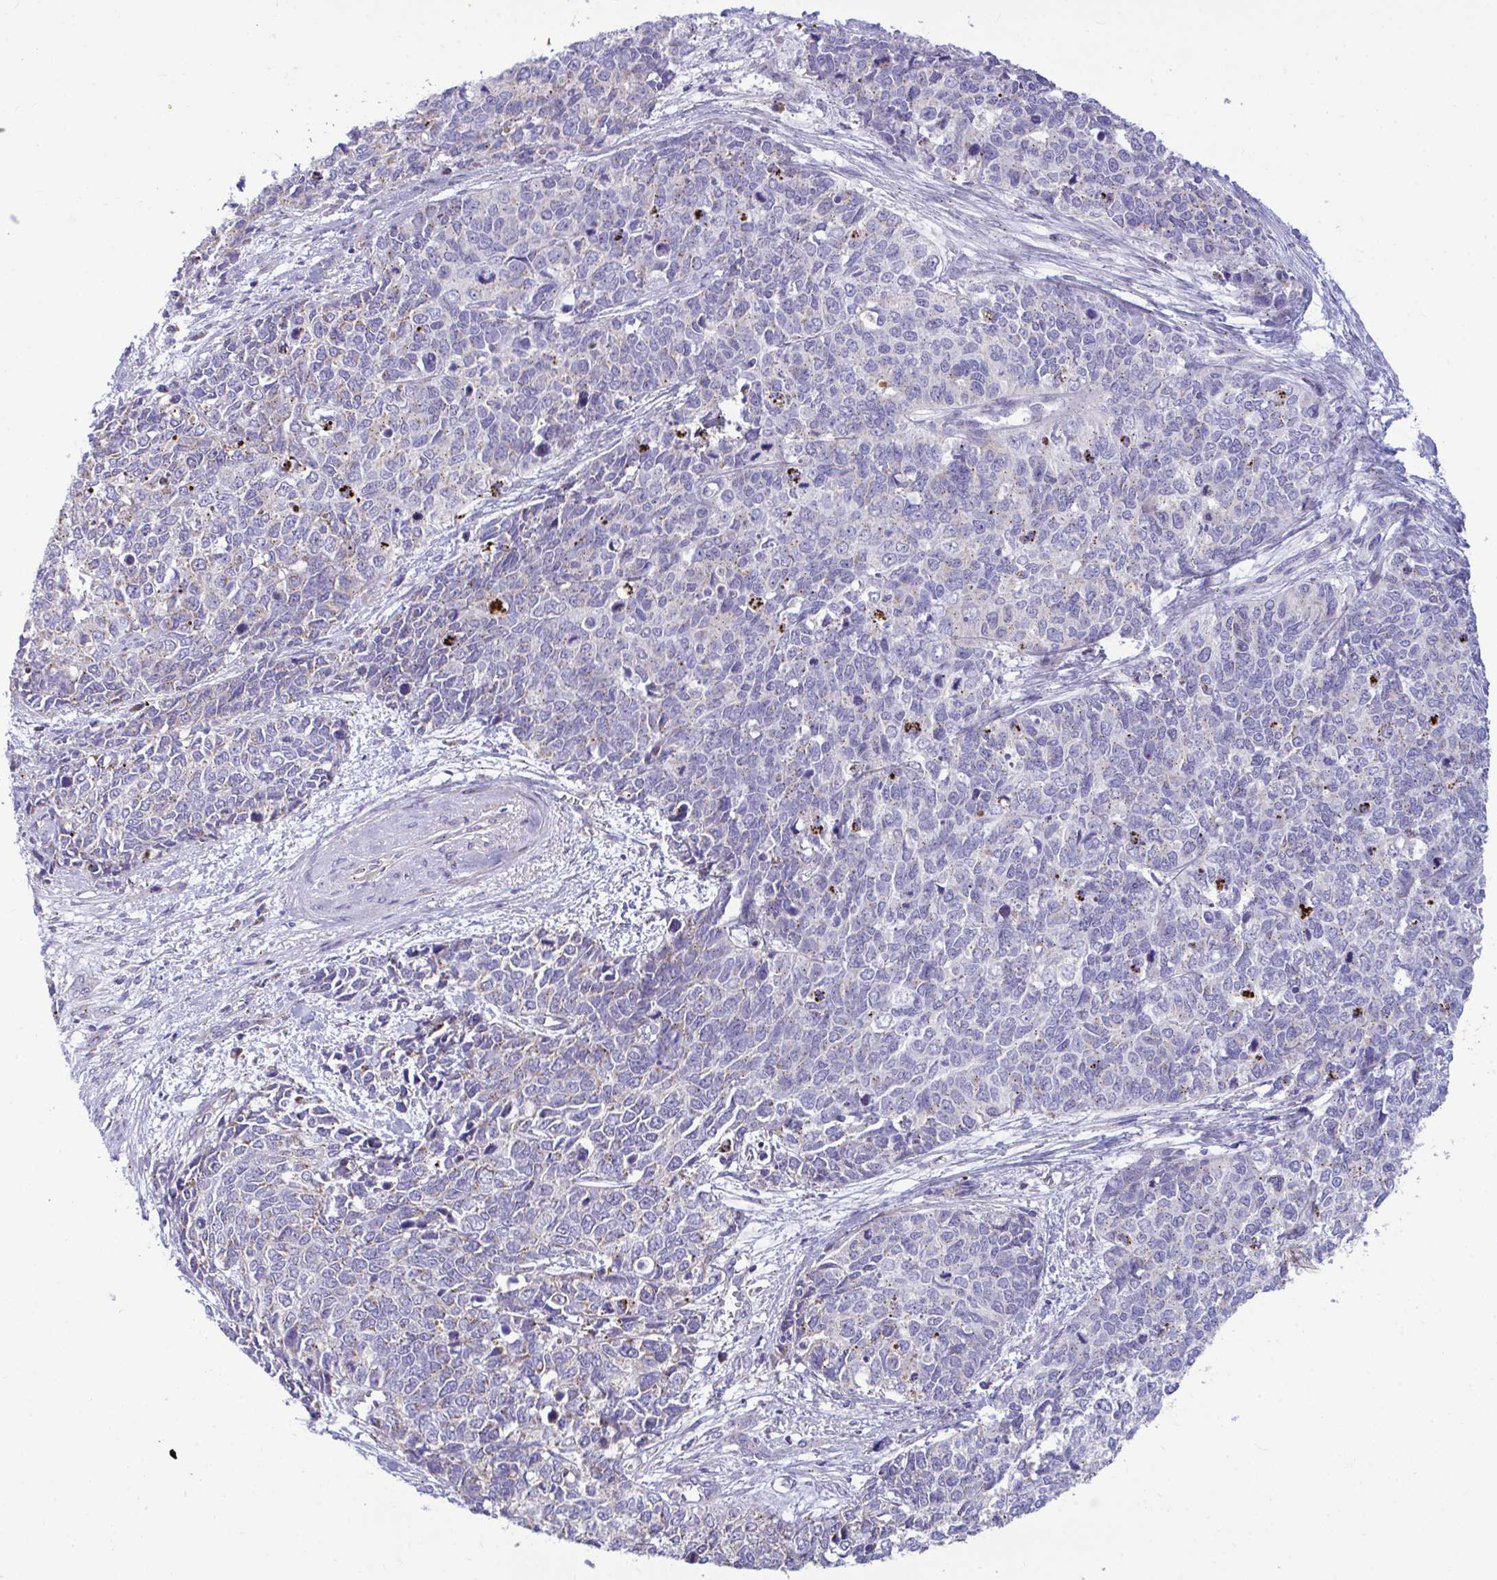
{"staining": {"intensity": "negative", "quantity": "none", "location": "none"}, "tissue": "cervical cancer", "cell_type": "Tumor cells", "image_type": "cancer", "snomed": [{"axis": "morphology", "description": "Adenocarcinoma, NOS"}, {"axis": "topography", "description": "Cervix"}], "caption": "IHC photomicrograph of neoplastic tissue: cervical cancer stained with DAB exhibits no significant protein positivity in tumor cells.", "gene": "MRPS16", "patient": {"sex": "female", "age": 63}}